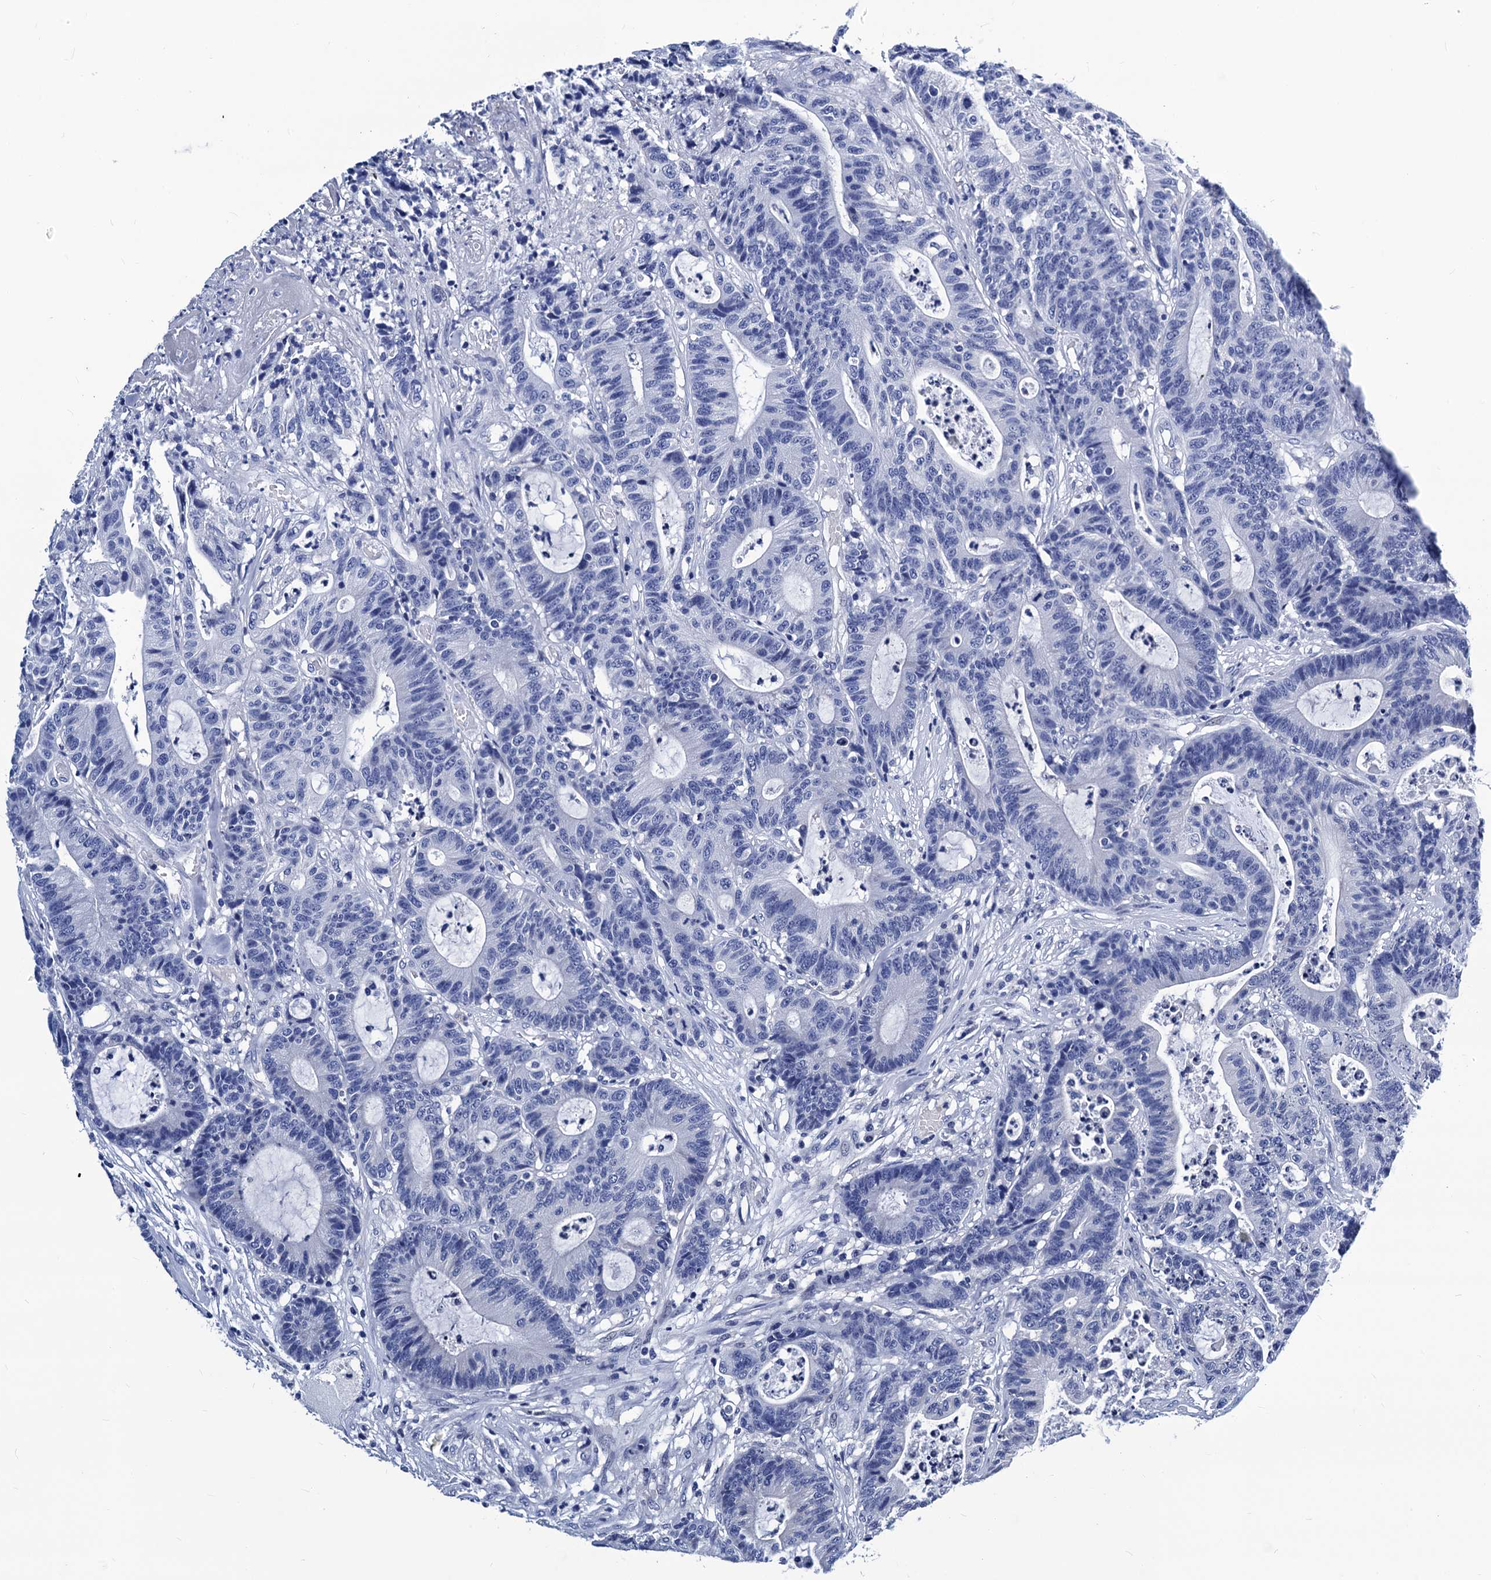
{"staining": {"intensity": "negative", "quantity": "none", "location": "none"}, "tissue": "colorectal cancer", "cell_type": "Tumor cells", "image_type": "cancer", "snomed": [{"axis": "morphology", "description": "Adenocarcinoma, NOS"}, {"axis": "topography", "description": "Colon"}], "caption": "Adenocarcinoma (colorectal) was stained to show a protein in brown. There is no significant positivity in tumor cells. Brightfield microscopy of immunohistochemistry (IHC) stained with DAB (brown) and hematoxylin (blue), captured at high magnification.", "gene": "LRRC30", "patient": {"sex": "female", "age": 84}}